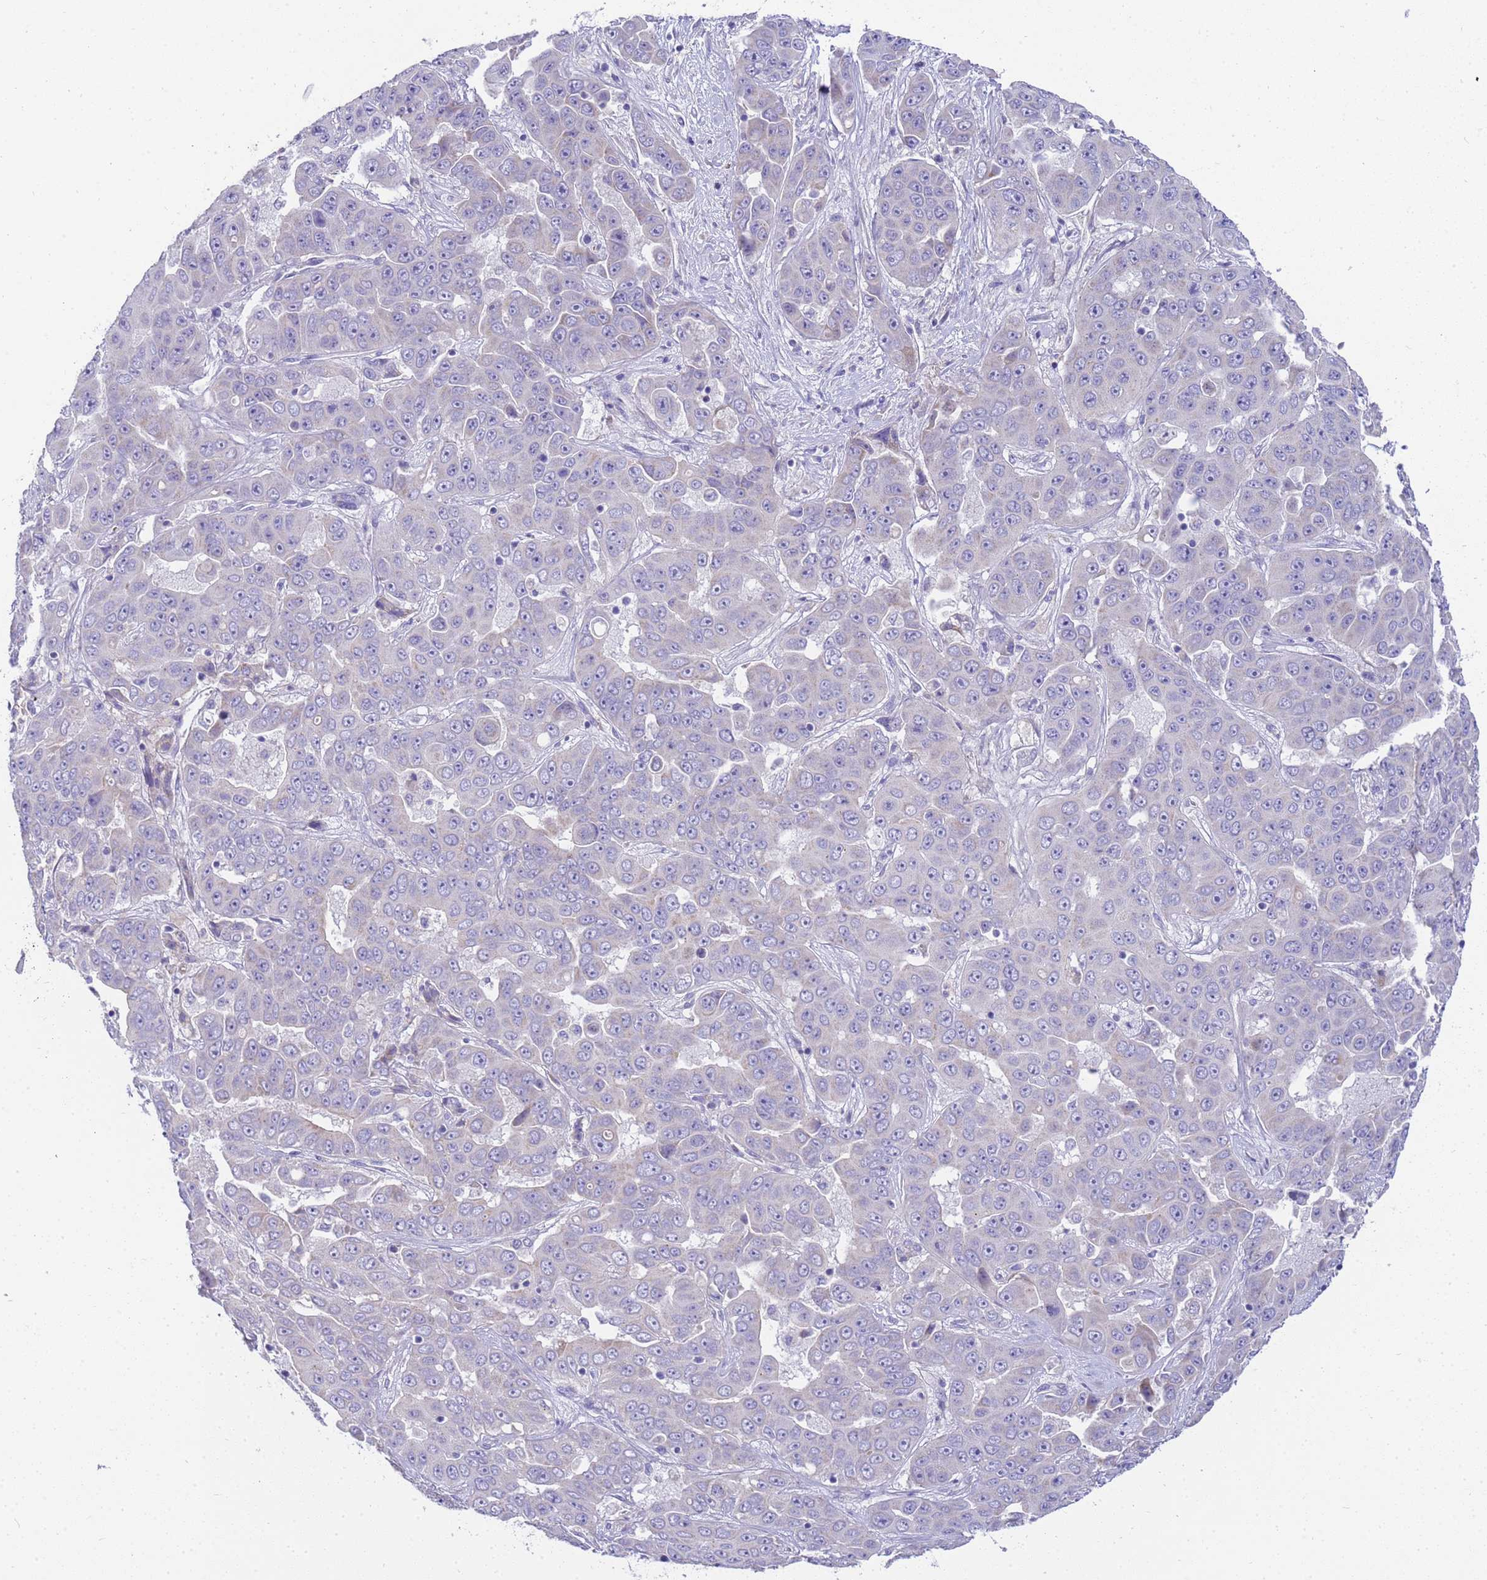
{"staining": {"intensity": "negative", "quantity": "none", "location": "none"}, "tissue": "liver cancer", "cell_type": "Tumor cells", "image_type": "cancer", "snomed": [{"axis": "morphology", "description": "Cholangiocarcinoma"}, {"axis": "topography", "description": "Liver"}], "caption": "High power microscopy histopathology image of an IHC image of liver cholangiocarcinoma, revealing no significant staining in tumor cells. (Stains: DAB IHC with hematoxylin counter stain, Microscopy: brightfield microscopy at high magnification).", "gene": "RIPPLY2", "patient": {"sex": "female", "age": 52}}